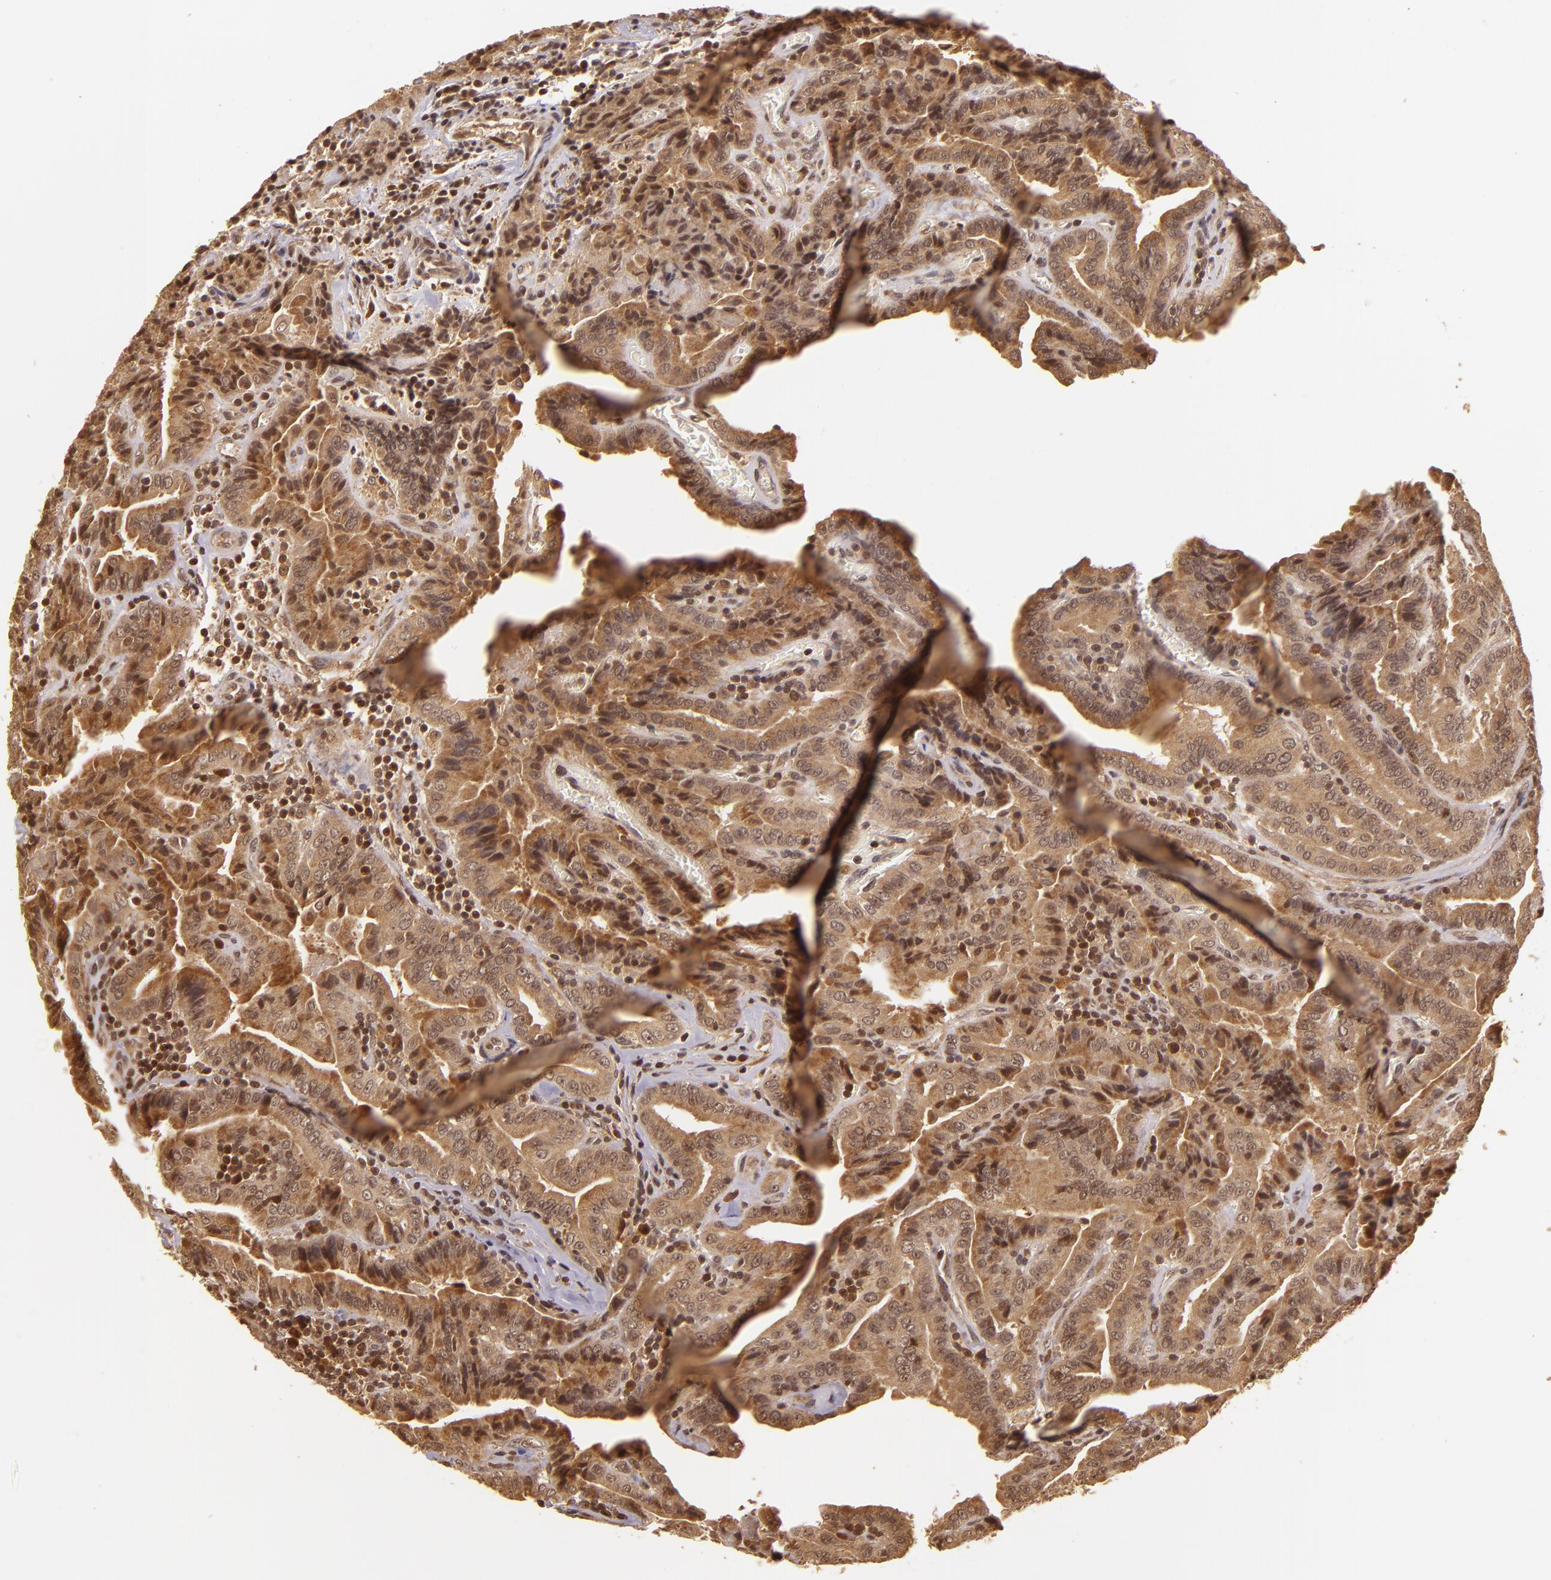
{"staining": {"intensity": "moderate", "quantity": ">75%", "location": "cytoplasmic/membranous"}, "tissue": "thyroid cancer", "cell_type": "Tumor cells", "image_type": "cancer", "snomed": [{"axis": "morphology", "description": "Papillary adenocarcinoma, NOS"}, {"axis": "topography", "description": "Thyroid gland"}], "caption": "This is an image of immunohistochemistry (IHC) staining of thyroid cancer (papillary adenocarcinoma), which shows moderate expression in the cytoplasmic/membranous of tumor cells.", "gene": "TXNRD2", "patient": {"sex": "female", "age": 71}}